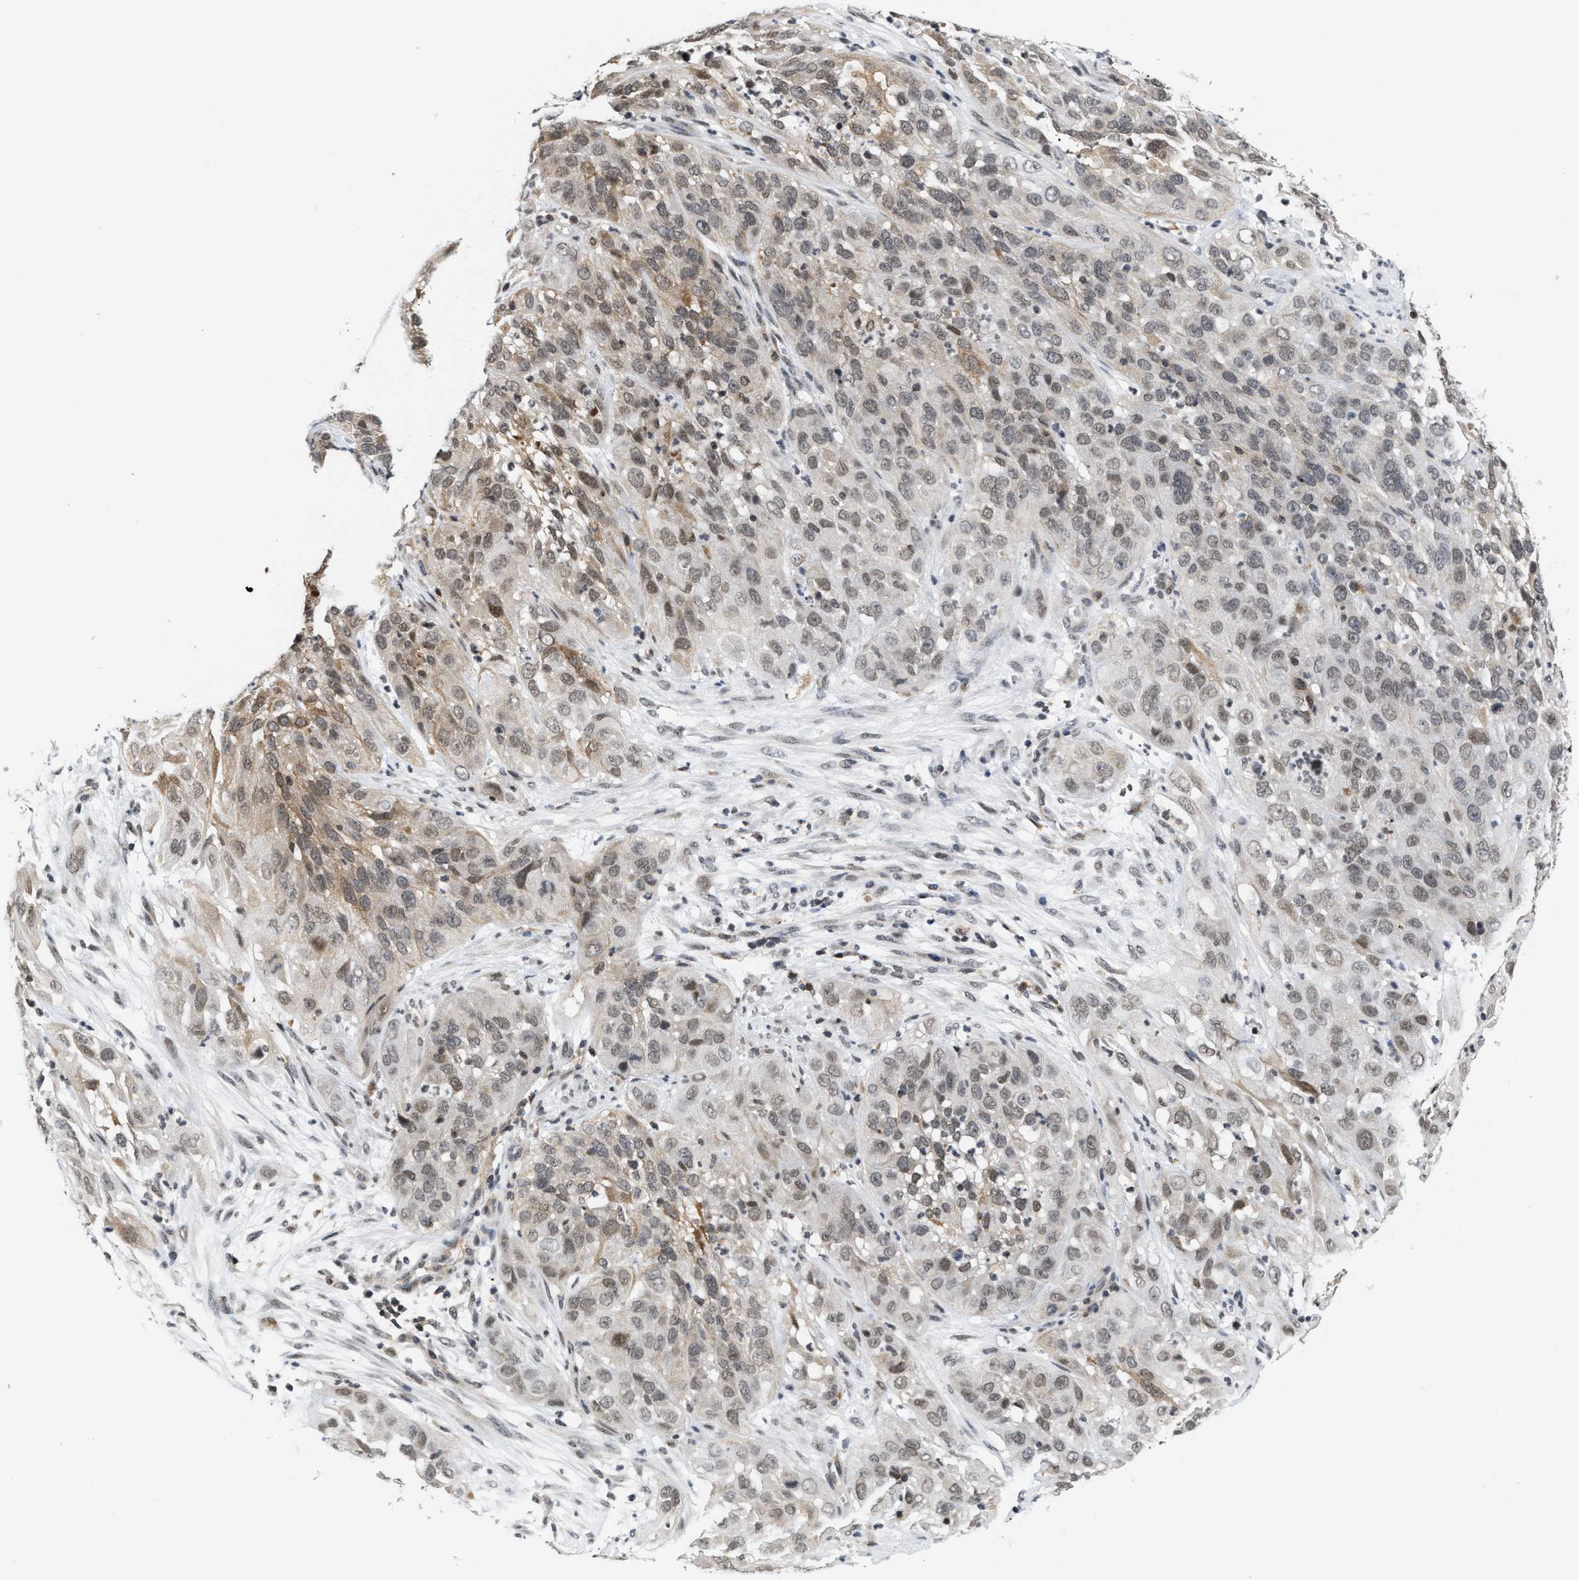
{"staining": {"intensity": "weak", "quantity": ">75%", "location": "nuclear"}, "tissue": "cervical cancer", "cell_type": "Tumor cells", "image_type": "cancer", "snomed": [{"axis": "morphology", "description": "Squamous cell carcinoma, NOS"}, {"axis": "topography", "description": "Cervix"}], "caption": "Human cervical squamous cell carcinoma stained for a protein (brown) shows weak nuclear positive expression in about >75% of tumor cells.", "gene": "ANKRD6", "patient": {"sex": "female", "age": 32}}